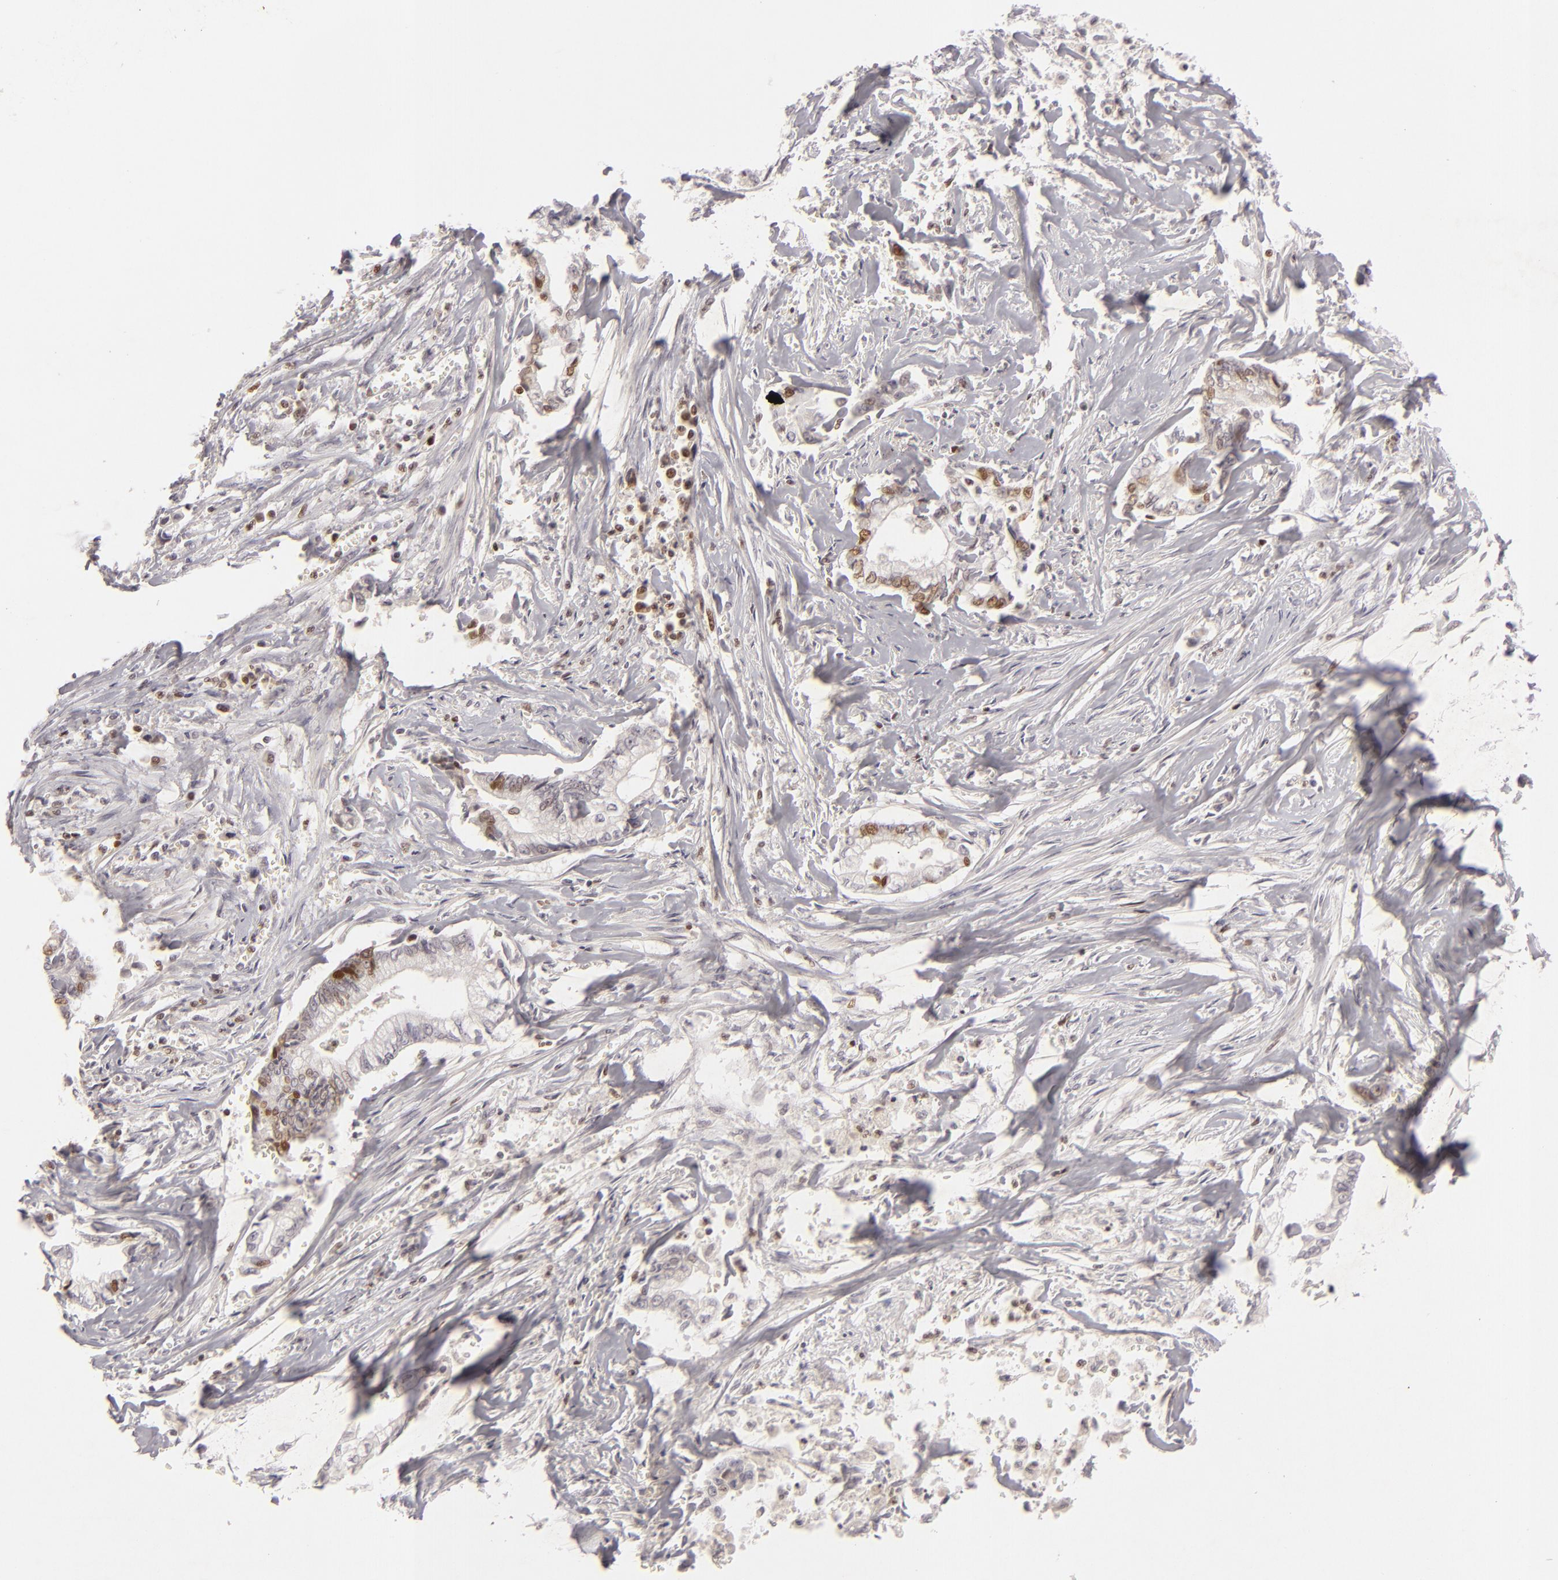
{"staining": {"intensity": "strong", "quantity": "25%-75%", "location": "nuclear"}, "tissue": "liver cancer", "cell_type": "Tumor cells", "image_type": "cancer", "snomed": [{"axis": "morphology", "description": "Cholangiocarcinoma"}, {"axis": "topography", "description": "Liver"}], "caption": "Protein expression analysis of human cholangiocarcinoma (liver) reveals strong nuclear positivity in about 25%-75% of tumor cells.", "gene": "FEN1", "patient": {"sex": "male", "age": 57}}